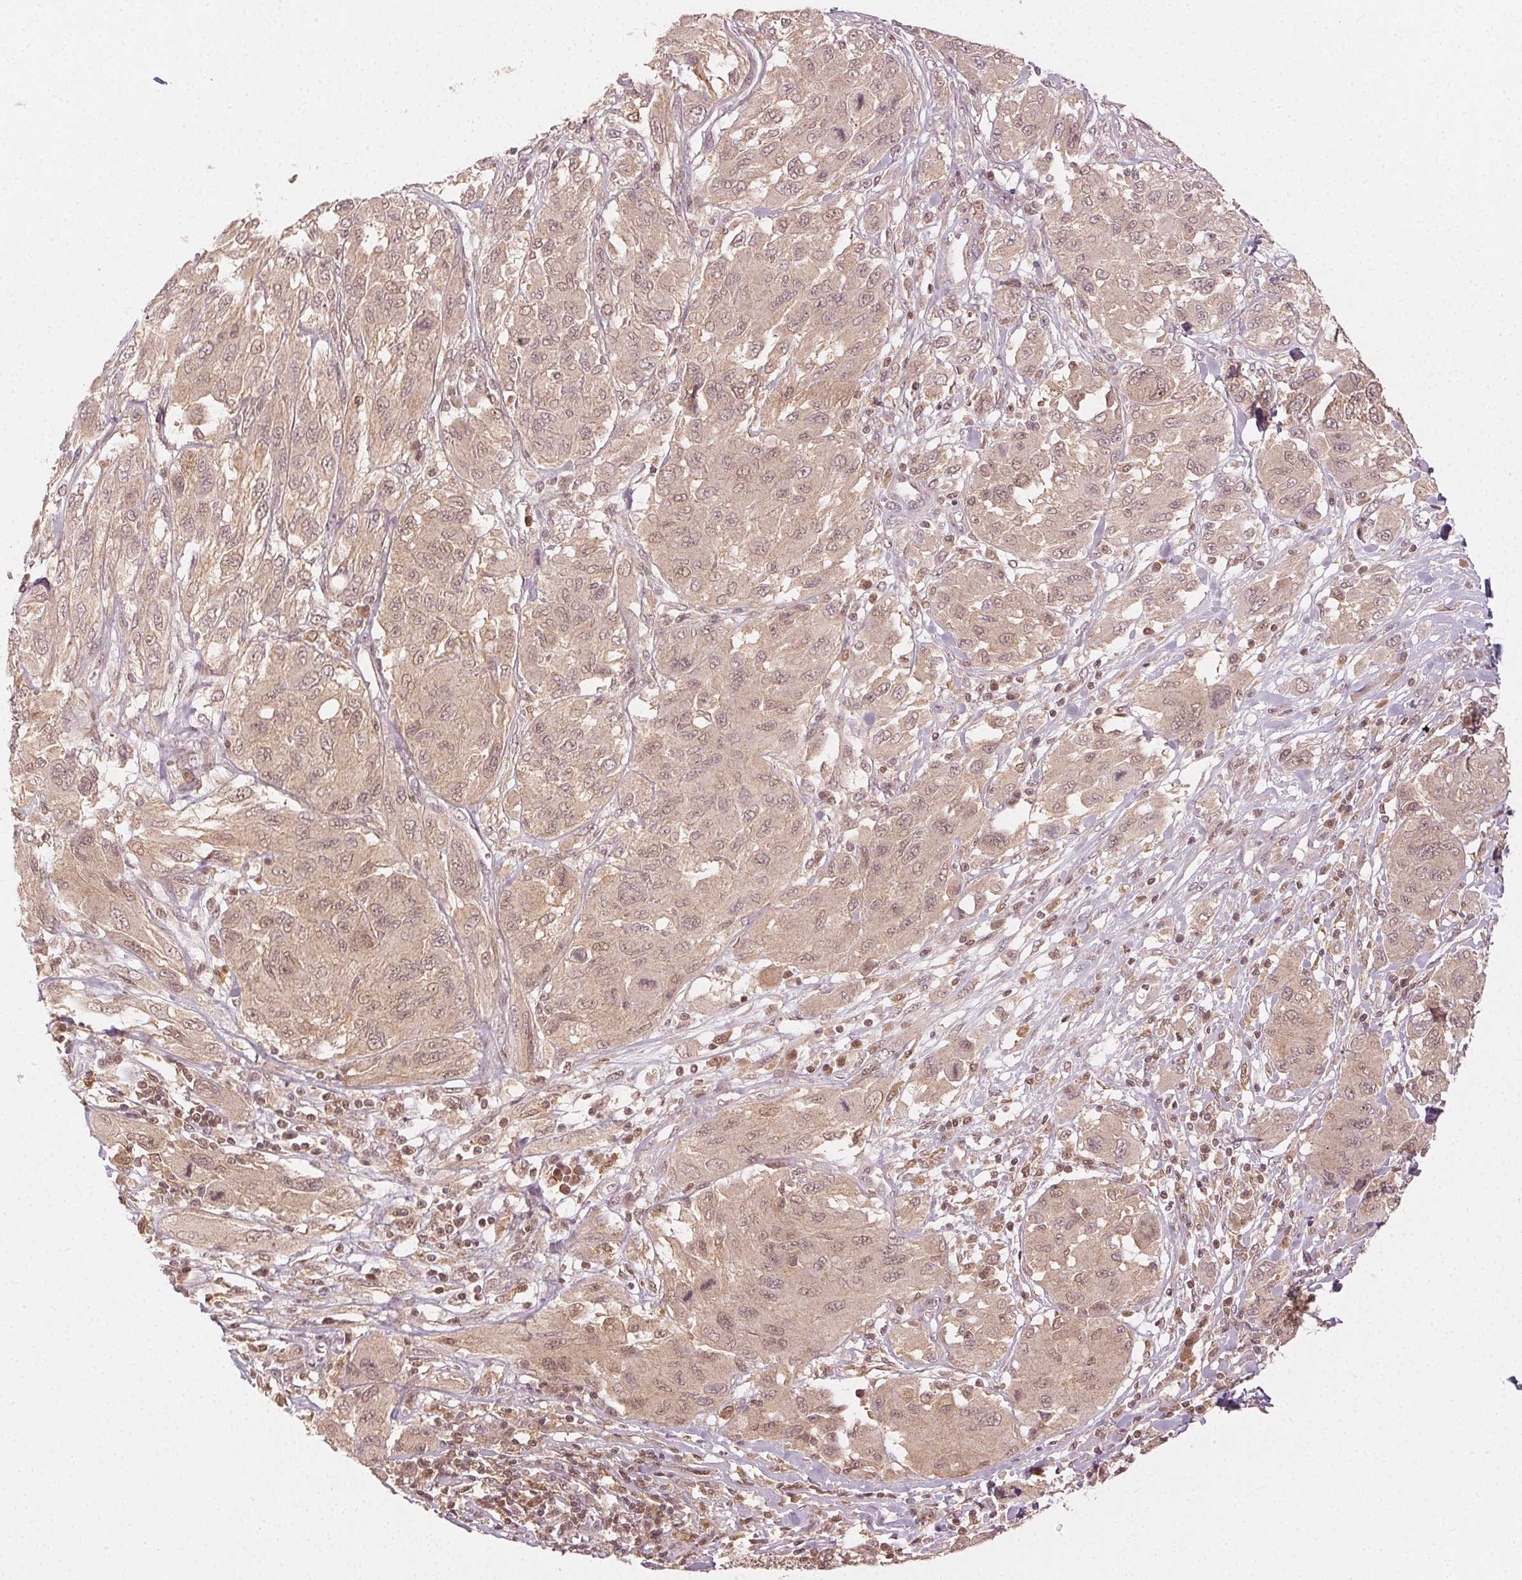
{"staining": {"intensity": "weak", "quantity": ">75%", "location": "cytoplasmic/membranous,nuclear"}, "tissue": "melanoma", "cell_type": "Tumor cells", "image_type": "cancer", "snomed": [{"axis": "morphology", "description": "Malignant melanoma, NOS"}, {"axis": "topography", "description": "Skin"}], "caption": "A histopathology image showing weak cytoplasmic/membranous and nuclear positivity in about >75% of tumor cells in malignant melanoma, as visualized by brown immunohistochemical staining.", "gene": "MAPK14", "patient": {"sex": "female", "age": 91}}